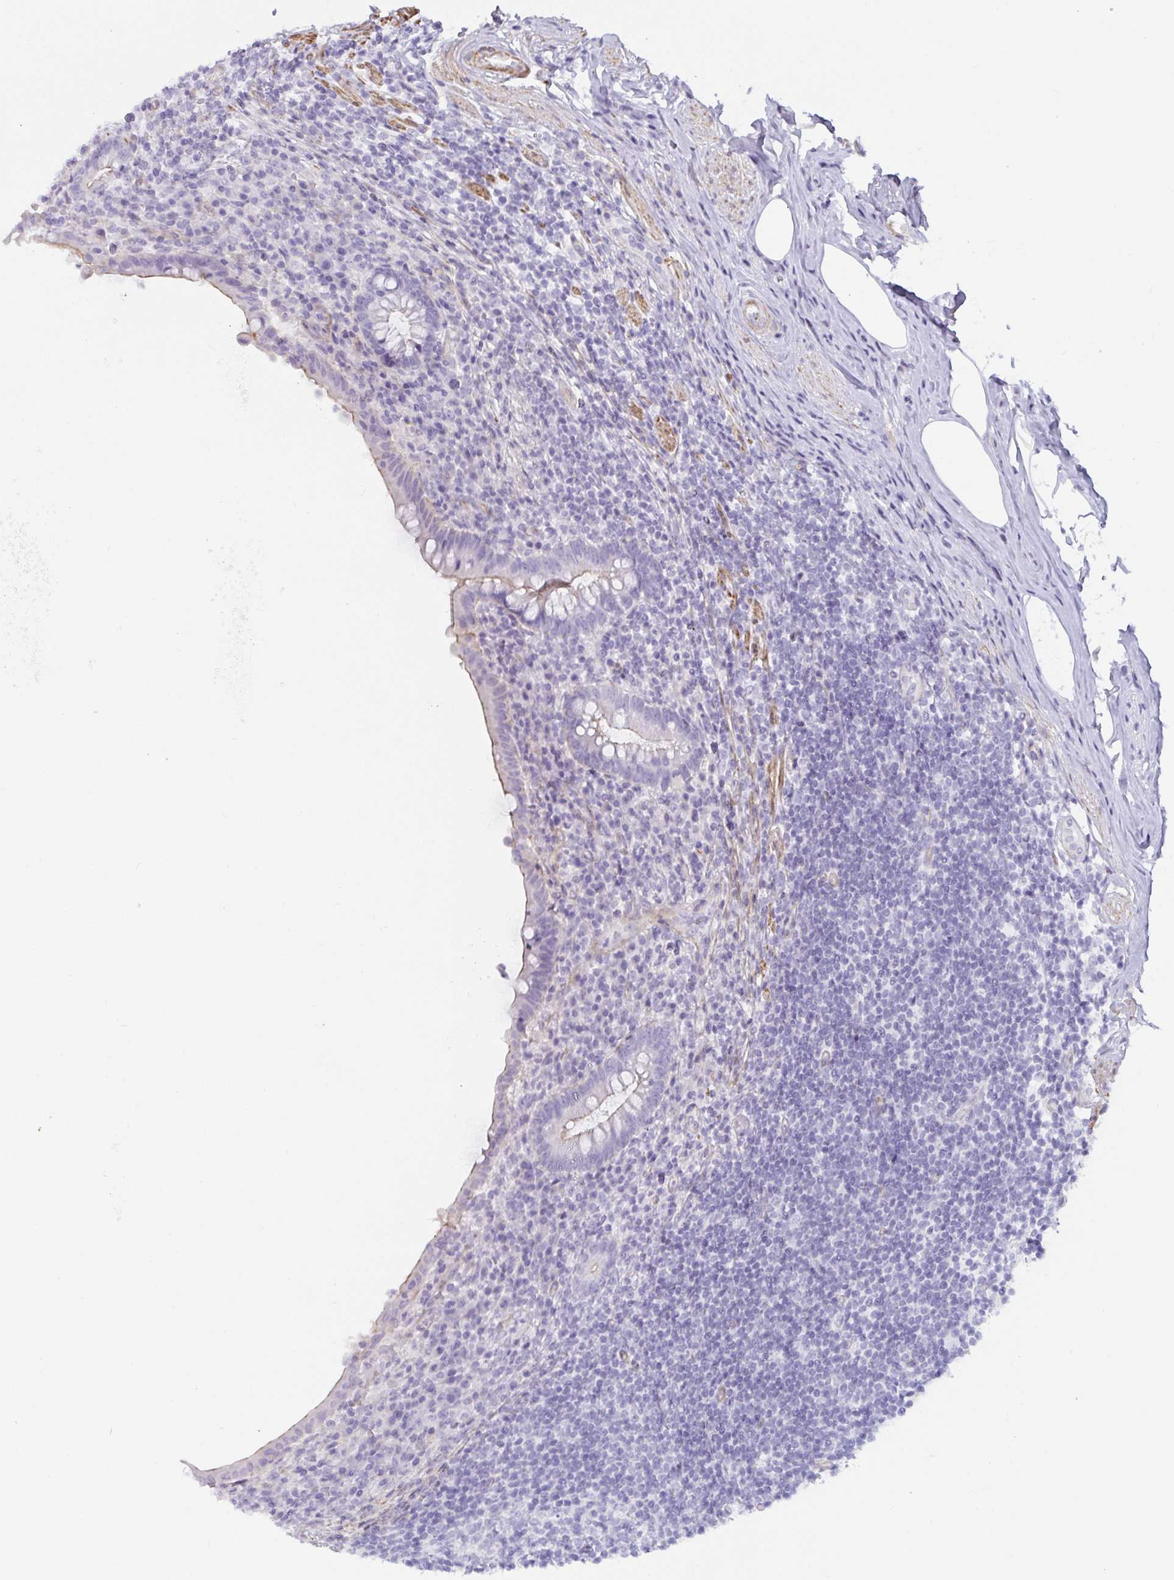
{"staining": {"intensity": "negative", "quantity": "none", "location": "none"}, "tissue": "appendix", "cell_type": "Glandular cells", "image_type": "normal", "snomed": [{"axis": "morphology", "description": "Normal tissue, NOS"}, {"axis": "topography", "description": "Appendix"}], "caption": "Immunohistochemistry (IHC) image of unremarkable appendix: human appendix stained with DAB exhibits no significant protein positivity in glandular cells.", "gene": "OR5P3", "patient": {"sex": "female", "age": 56}}